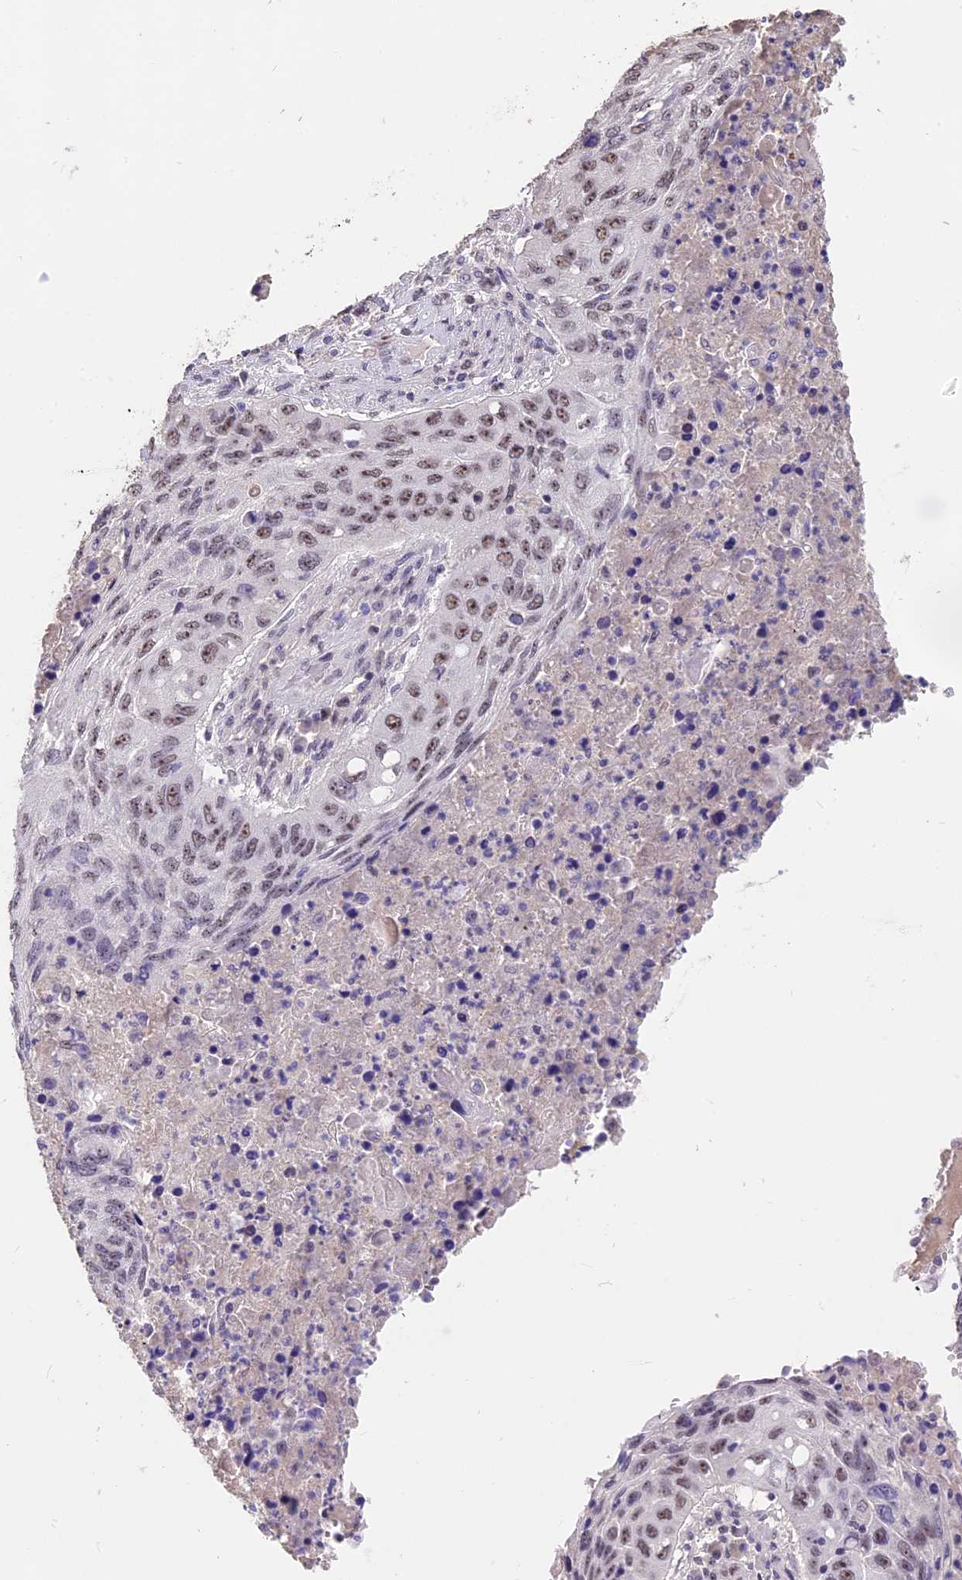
{"staining": {"intensity": "moderate", "quantity": "25%-75%", "location": "nuclear"}, "tissue": "lung cancer", "cell_type": "Tumor cells", "image_type": "cancer", "snomed": [{"axis": "morphology", "description": "Squamous cell carcinoma, NOS"}, {"axis": "topography", "description": "Lung"}], "caption": "Immunohistochemistry staining of lung cancer, which displays medium levels of moderate nuclear positivity in about 25%-75% of tumor cells indicating moderate nuclear protein expression. The staining was performed using DAB (brown) for protein detection and nuclei were counterstained in hematoxylin (blue).", "gene": "SETD2", "patient": {"sex": "female", "age": 63}}